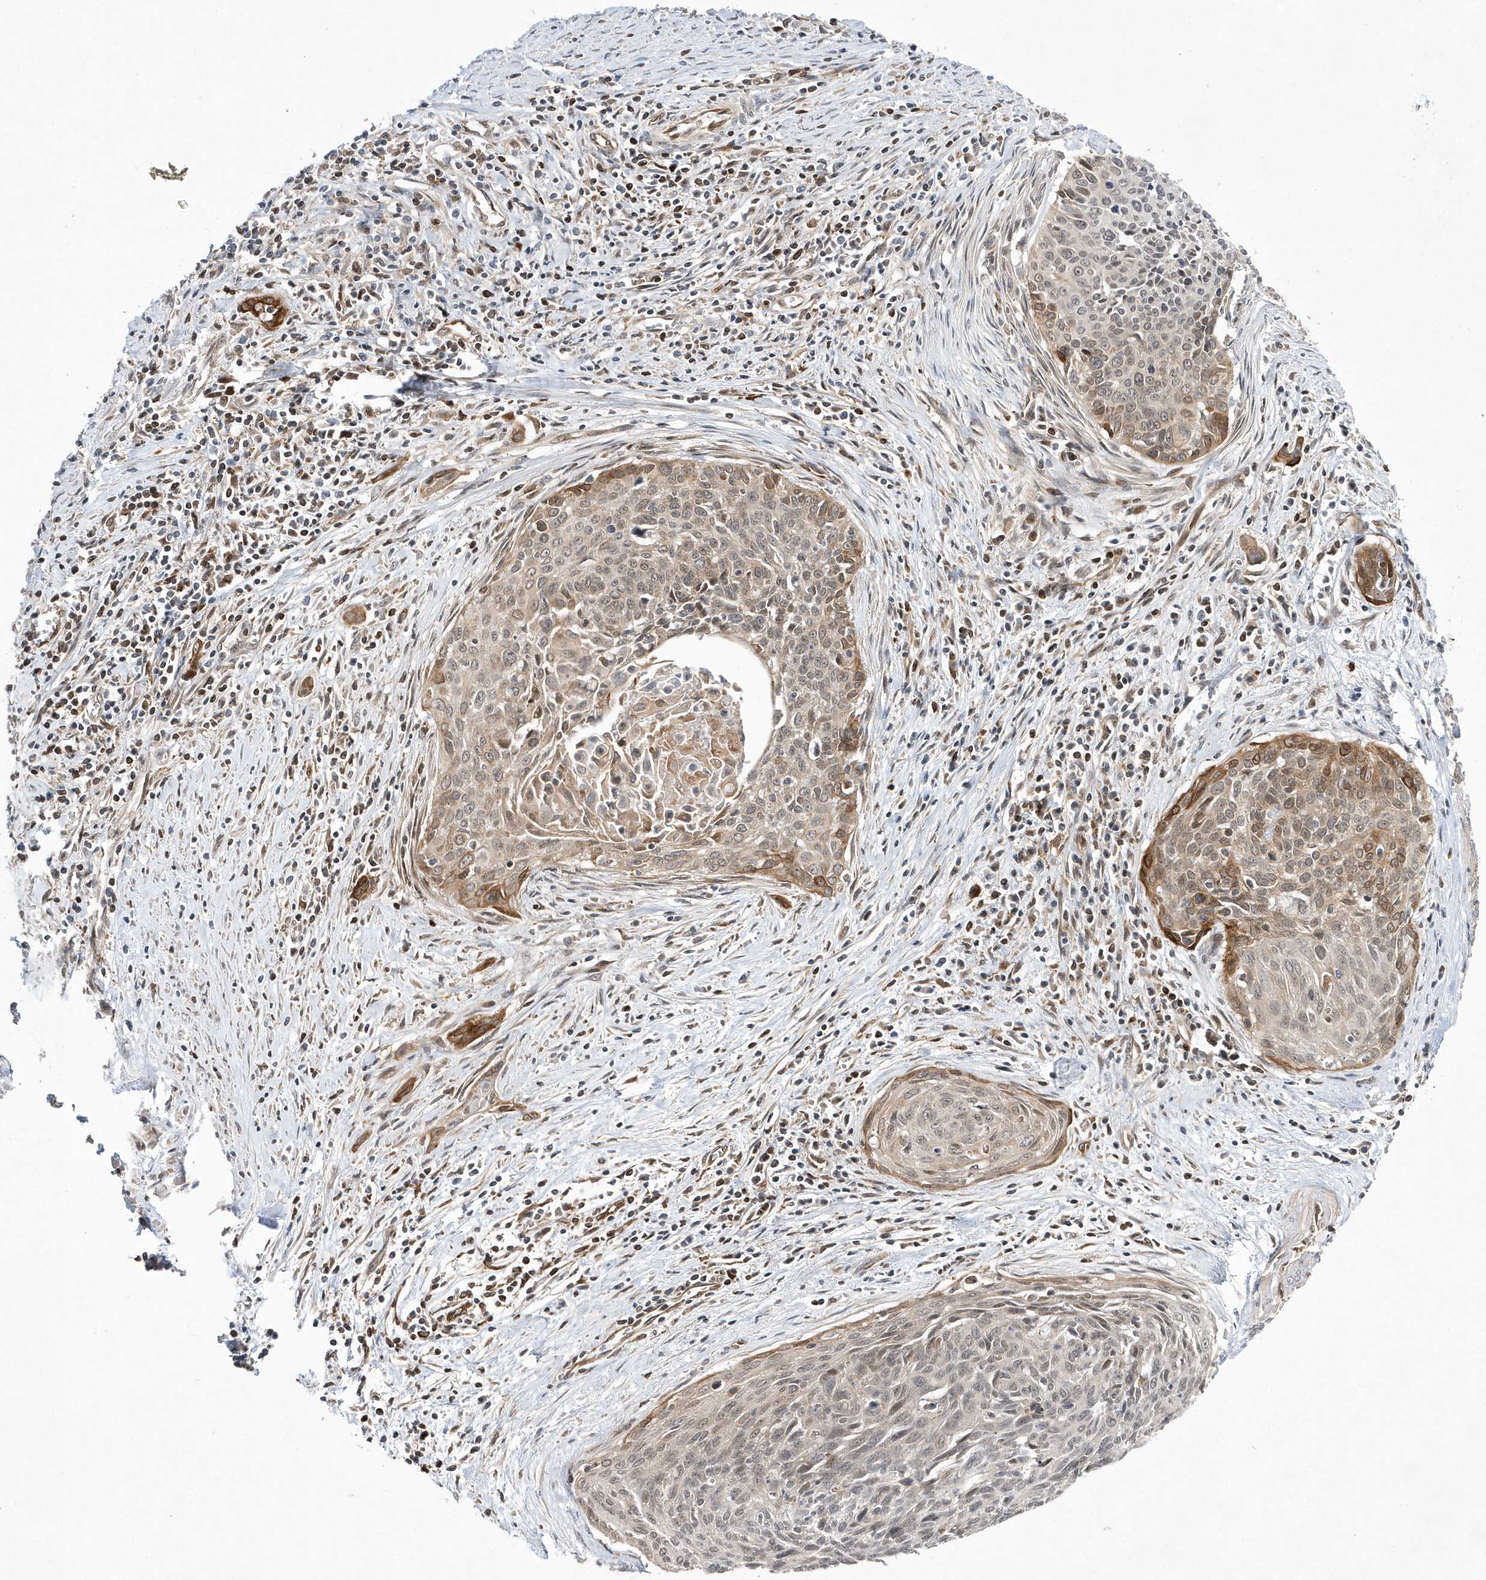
{"staining": {"intensity": "moderate", "quantity": "25%-75%", "location": "cytoplasmic/membranous,nuclear"}, "tissue": "cervical cancer", "cell_type": "Tumor cells", "image_type": "cancer", "snomed": [{"axis": "morphology", "description": "Squamous cell carcinoma, NOS"}, {"axis": "topography", "description": "Cervix"}], "caption": "IHC staining of cervical cancer (squamous cell carcinoma), which displays medium levels of moderate cytoplasmic/membranous and nuclear positivity in about 25%-75% of tumor cells indicating moderate cytoplasmic/membranous and nuclear protein staining. The staining was performed using DAB (brown) for protein detection and nuclei were counterstained in hematoxylin (blue).", "gene": "TMEM132B", "patient": {"sex": "female", "age": 55}}